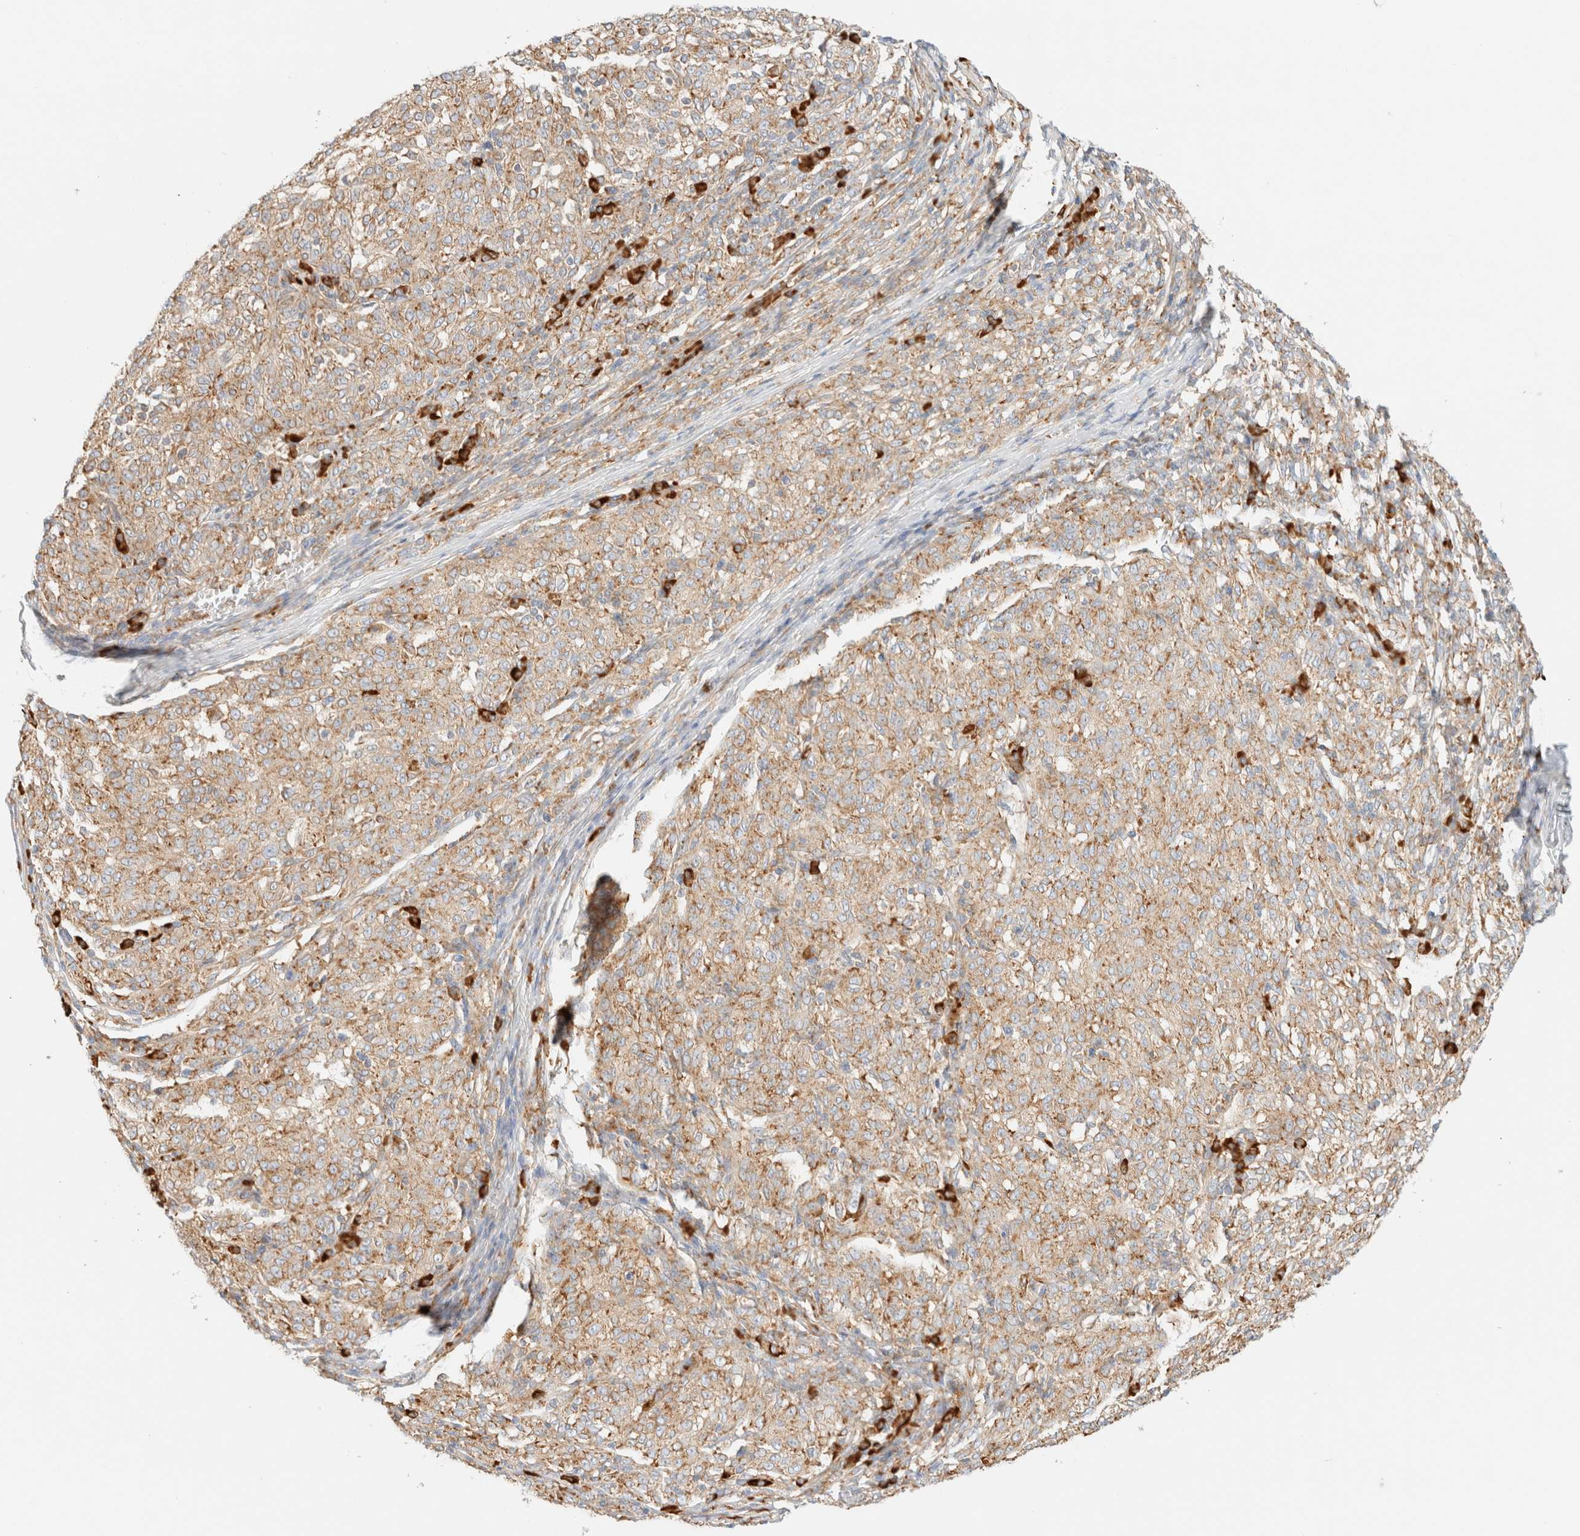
{"staining": {"intensity": "weak", "quantity": ">75%", "location": "cytoplasmic/membranous"}, "tissue": "melanoma", "cell_type": "Tumor cells", "image_type": "cancer", "snomed": [{"axis": "morphology", "description": "Malignant melanoma, NOS"}, {"axis": "topography", "description": "Skin"}], "caption": "Protein staining of malignant melanoma tissue shows weak cytoplasmic/membranous expression in approximately >75% of tumor cells.", "gene": "ZC2HC1A", "patient": {"sex": "female", "age": 72}}